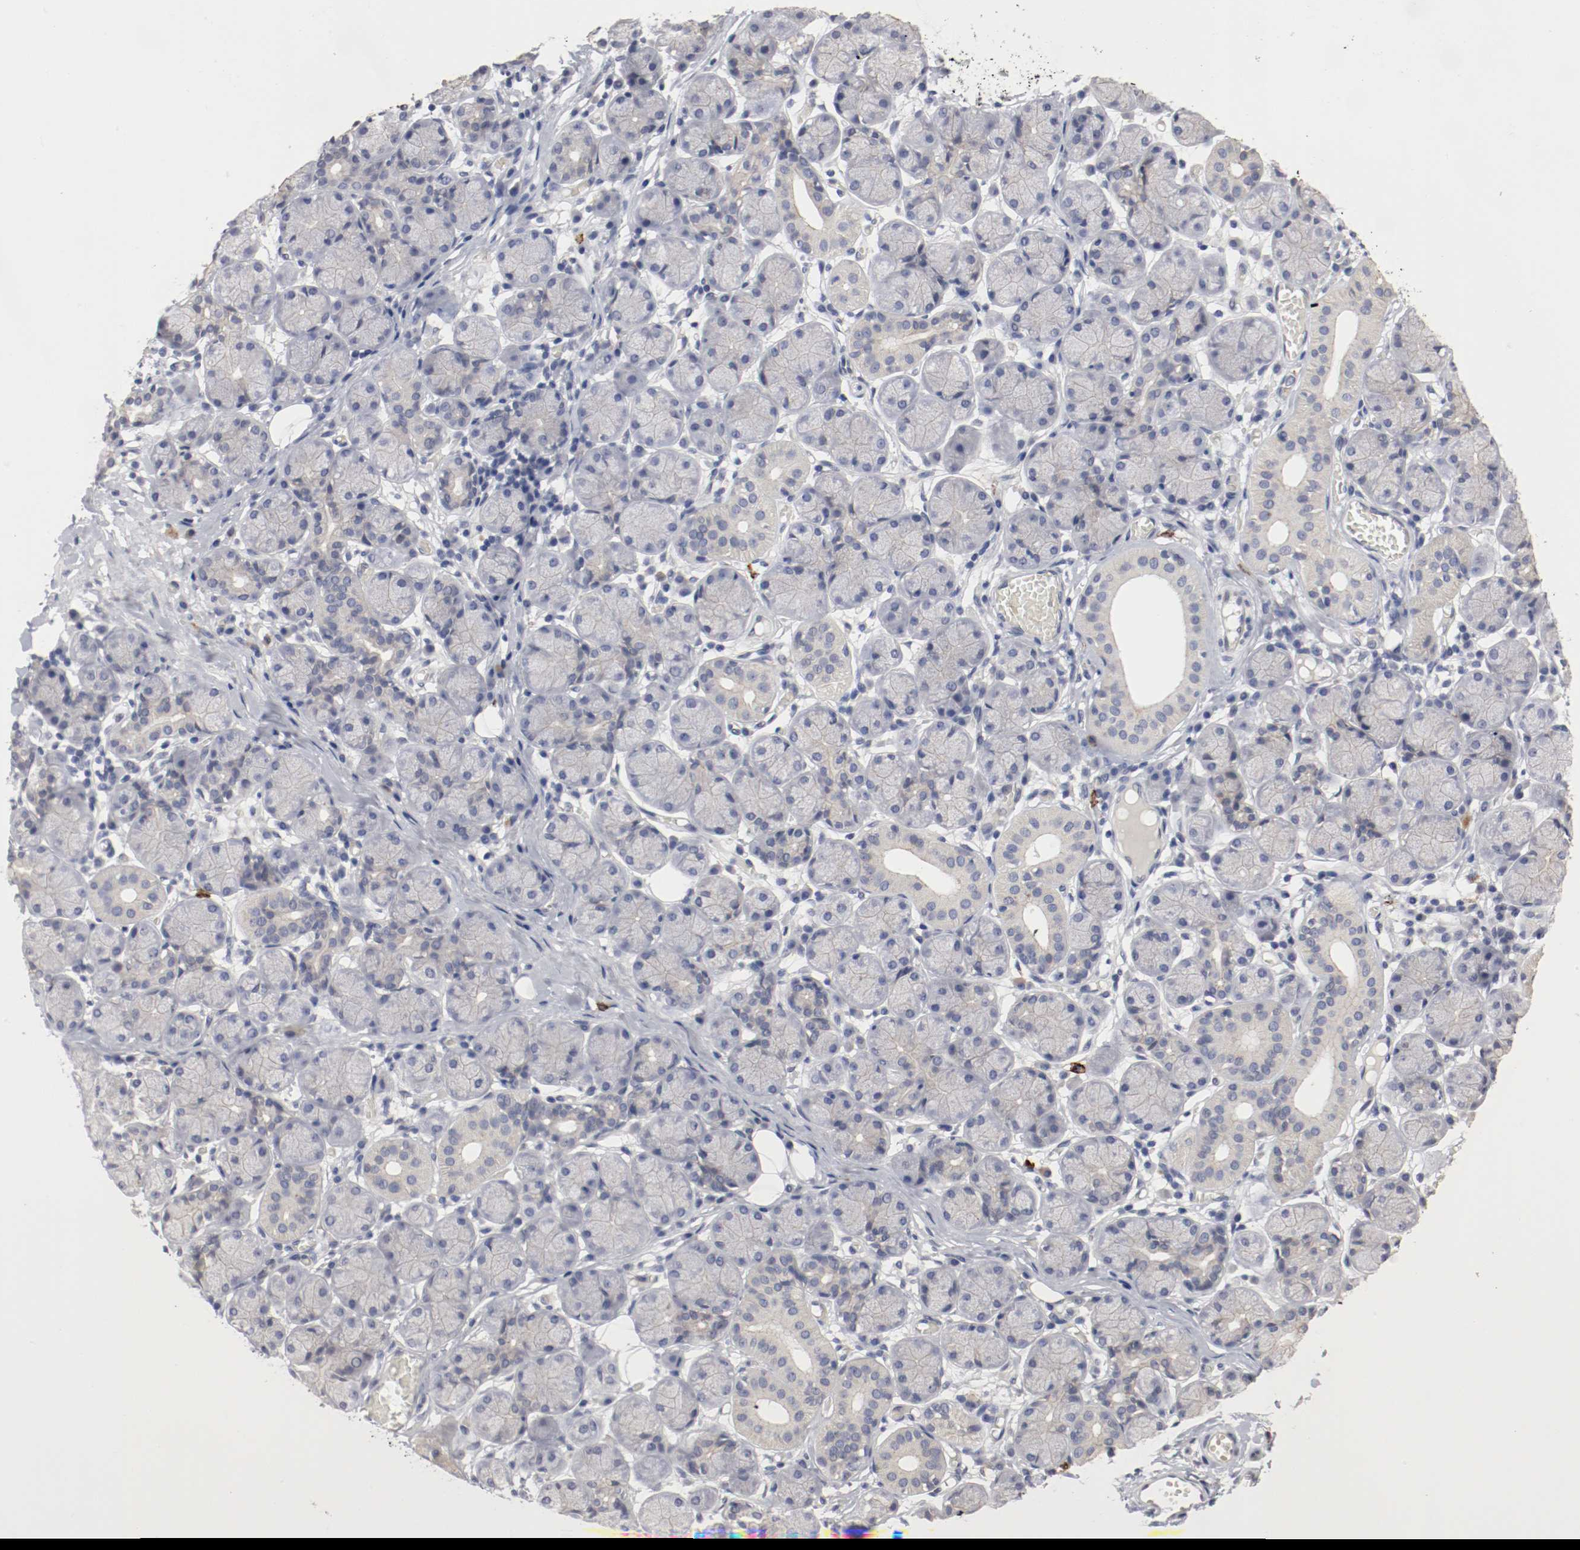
{"staining": {"intensity": "negative", "quantity": "none", "location": "none"}, "tissue": "salivary gland", "cell_type": "Glandular cells", "image_type": "normal", "snomed": [{"axis": "morphology", "description": "Normal tissue, NOS"}, {"axis": "topography", "description": "Salivary gland"}], "caption": "Immunohistochemistry of normal salivary gland shows no staining in glandular cells.", "gene": "KIT", "patient": {"sex": "female", "age": 24}}